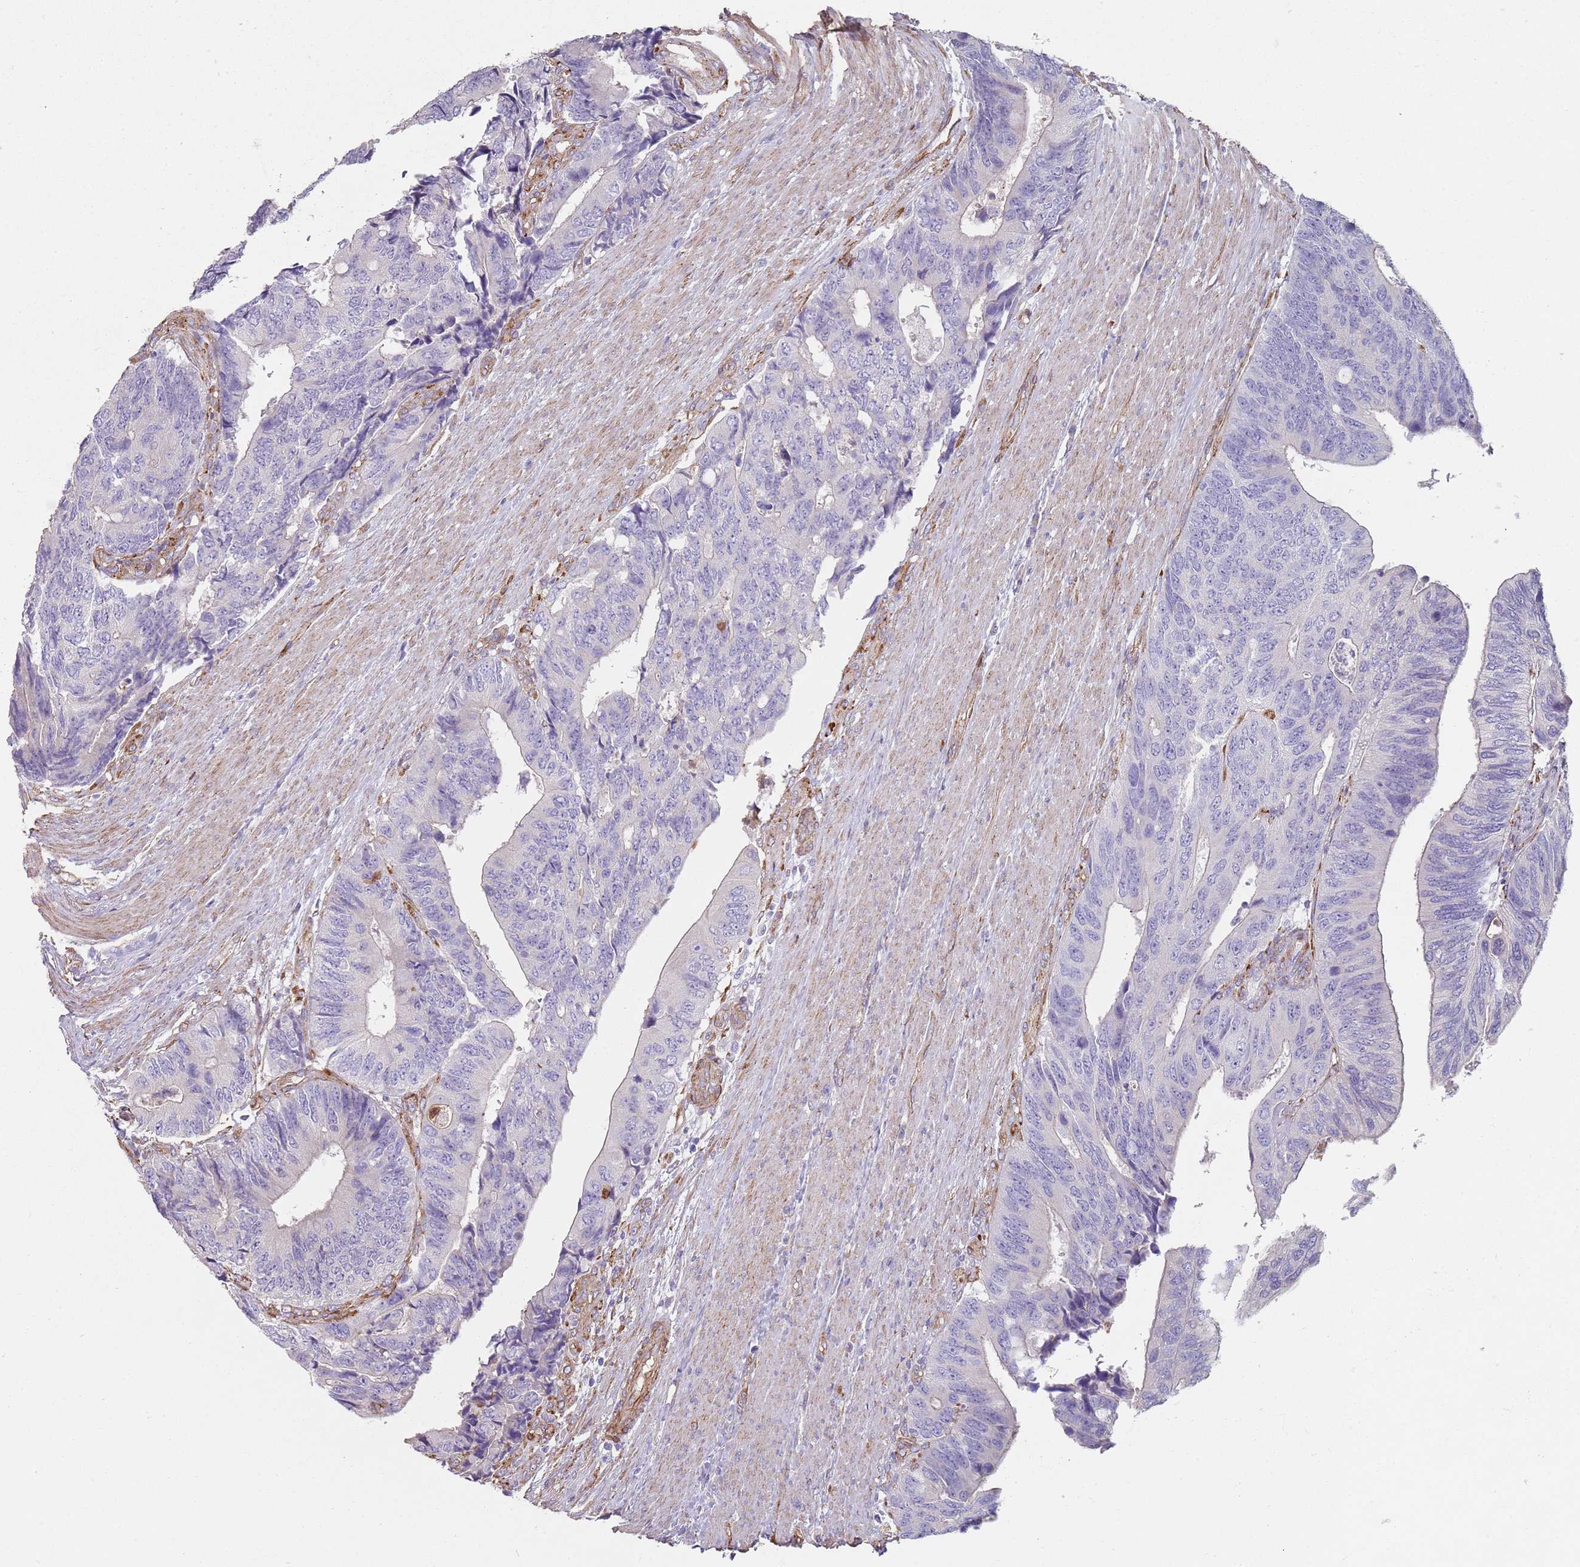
{"staining": {"intensity": "negative", "quantity": "none", "location": "none"}, "tissue": "colorectal cancer", "cell_type": "Tumor cells", "image_type": "cancer", "snomed": [{"axis": "morphology", "description": "Adenocarcinoma, NOS"}, {"axis": "topography", "description": "Colon"}], "caption": "Protein analysis of adenocarcinoma (colorectal) shows no significant positivity in tumor cells.", "gene": "PHLPP2", "patient": {"sex": "male", "age": 87}}